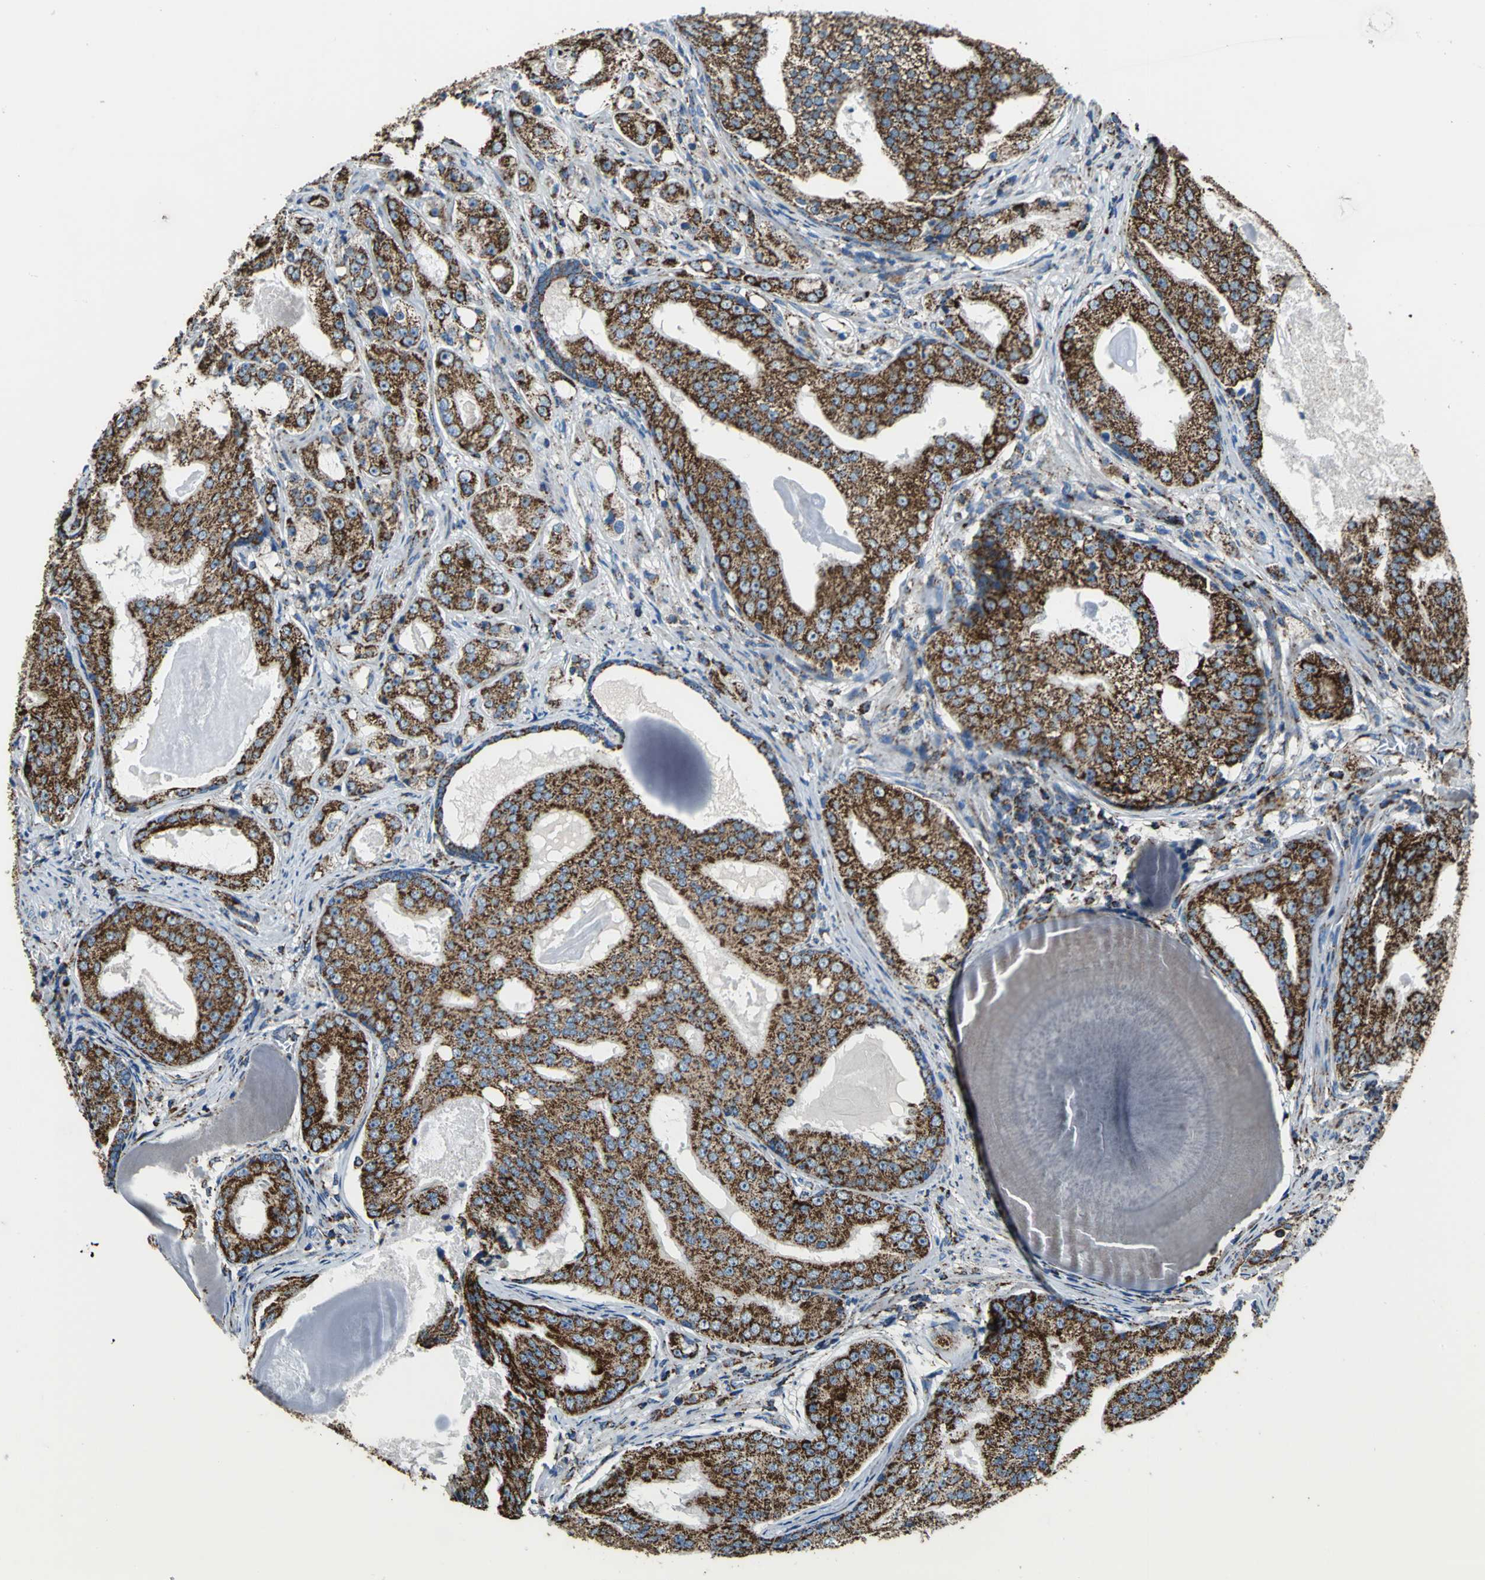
{"staining": {"intensity": "strong", "quantity": ">75%", "location": "cytoplasmic/membranous"}, "tissue": "prostate cancer", "cell_type": "Tumor cells", "image_type": "cancer", "snomed": [{"axis": "morphology", "description": "Adenocarcinoma, High grade"}, {"axis": "topography", "description": "Prostate"}], "caption": "This histopathology image reveals prostate adenocarcinoma (high-grade) stained with immunohistochemistry to label a protein in brown. The cytoplasmic/membranous of tumor cells show strong positivity for the protein. Nuclei are counter-stained blue.", "gene": "ECH1", "patient": {"sex": "male", "age": 68}}